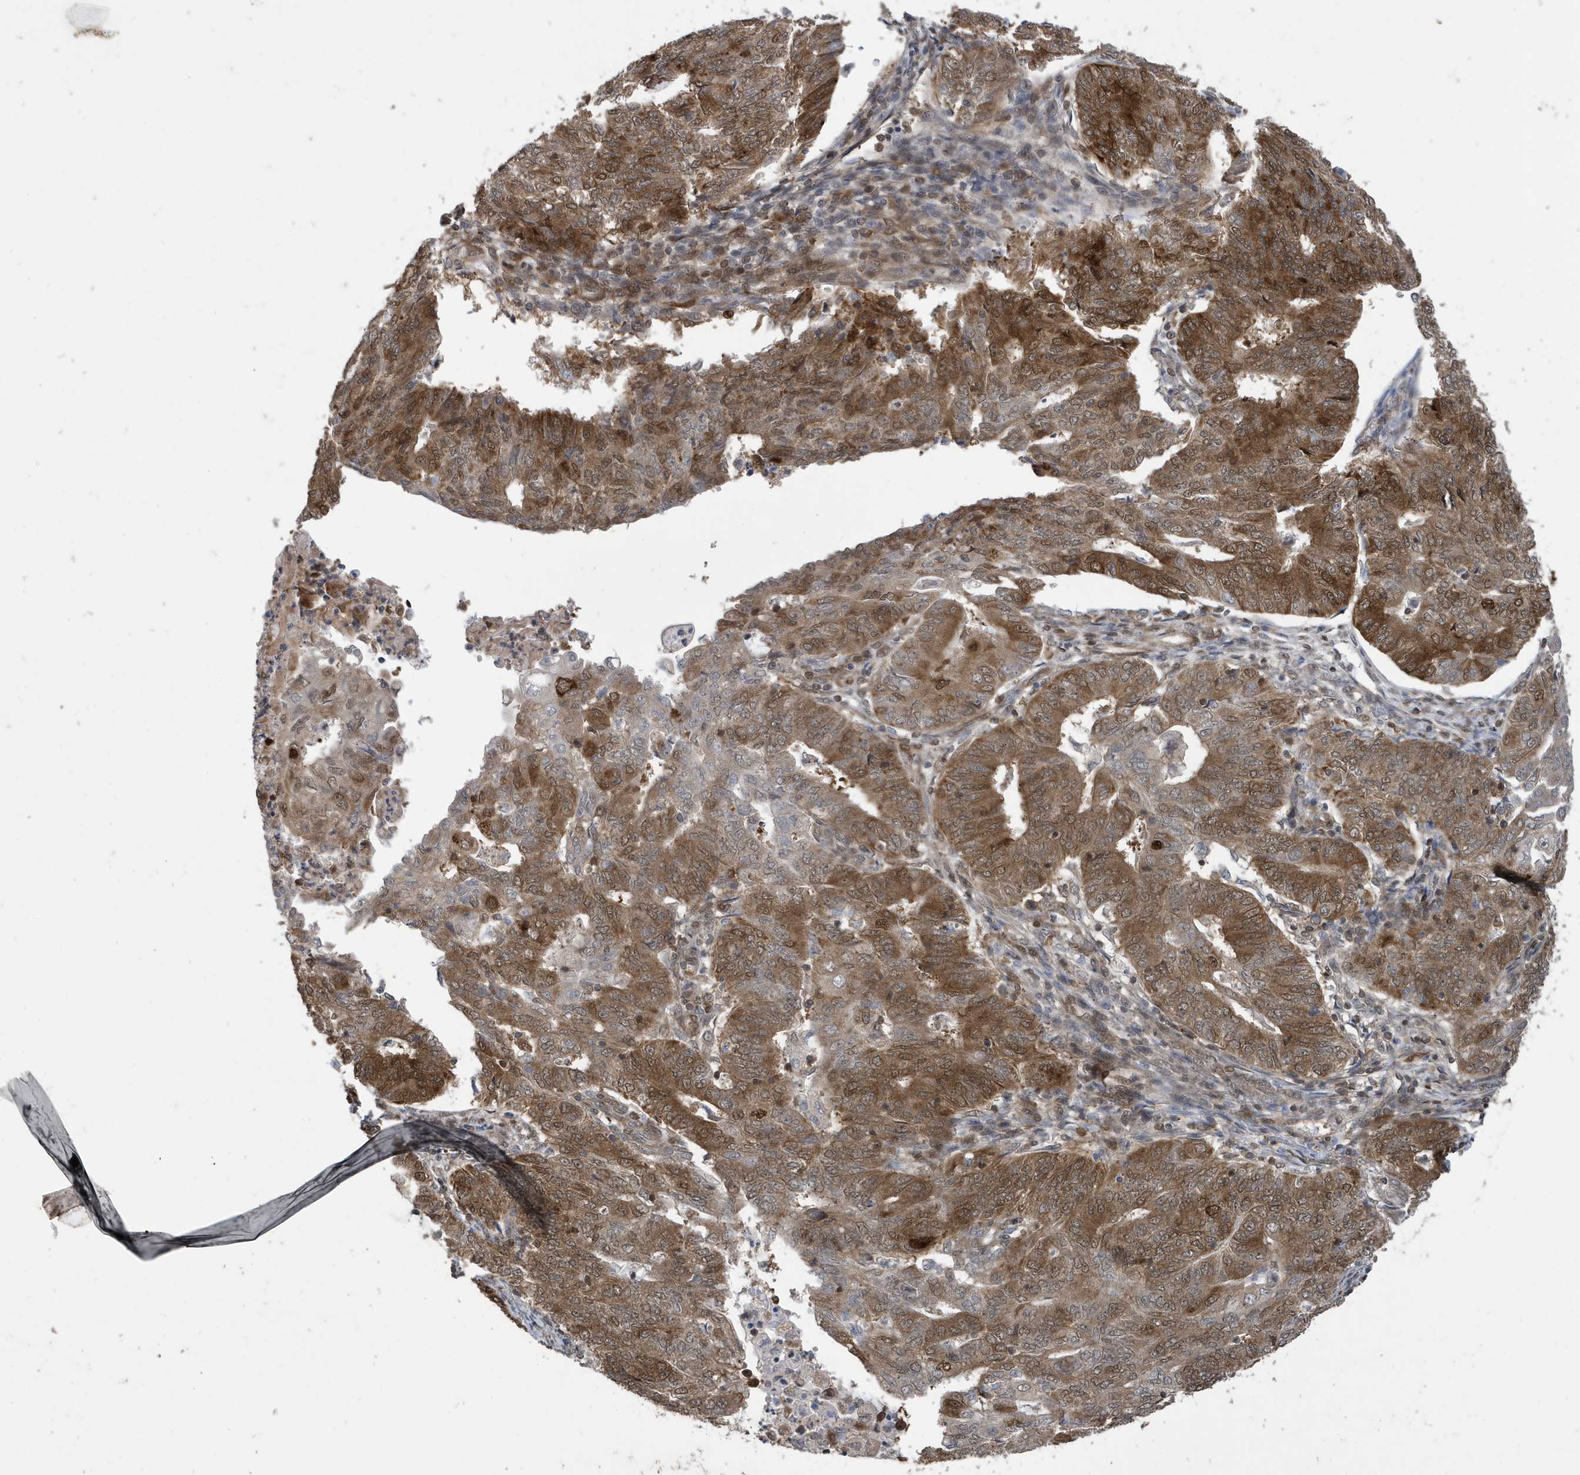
{"staining": {"intensity": "strong", "quantity": ">75%", "location": "cytoplasmic/membranous"}, "tissue": "endometrial cancer", "cell_type": "Tumor cells", "image_type": "cancer", "snomed": [{"axis": "morphology", "description": "Adenocarcinoma, NOS"}, {"axis": "topography", "description": "Endometrium"}], "caption": "A high-resolution image shows IHC staining of endometrial cancer (adenocarcinoma), which displays strong cytoplasmic/membranous positivity in approximately >75% of tumor cells.", "gene": "UBQLN1", "patient": {"sex": "female", "age": 32}}